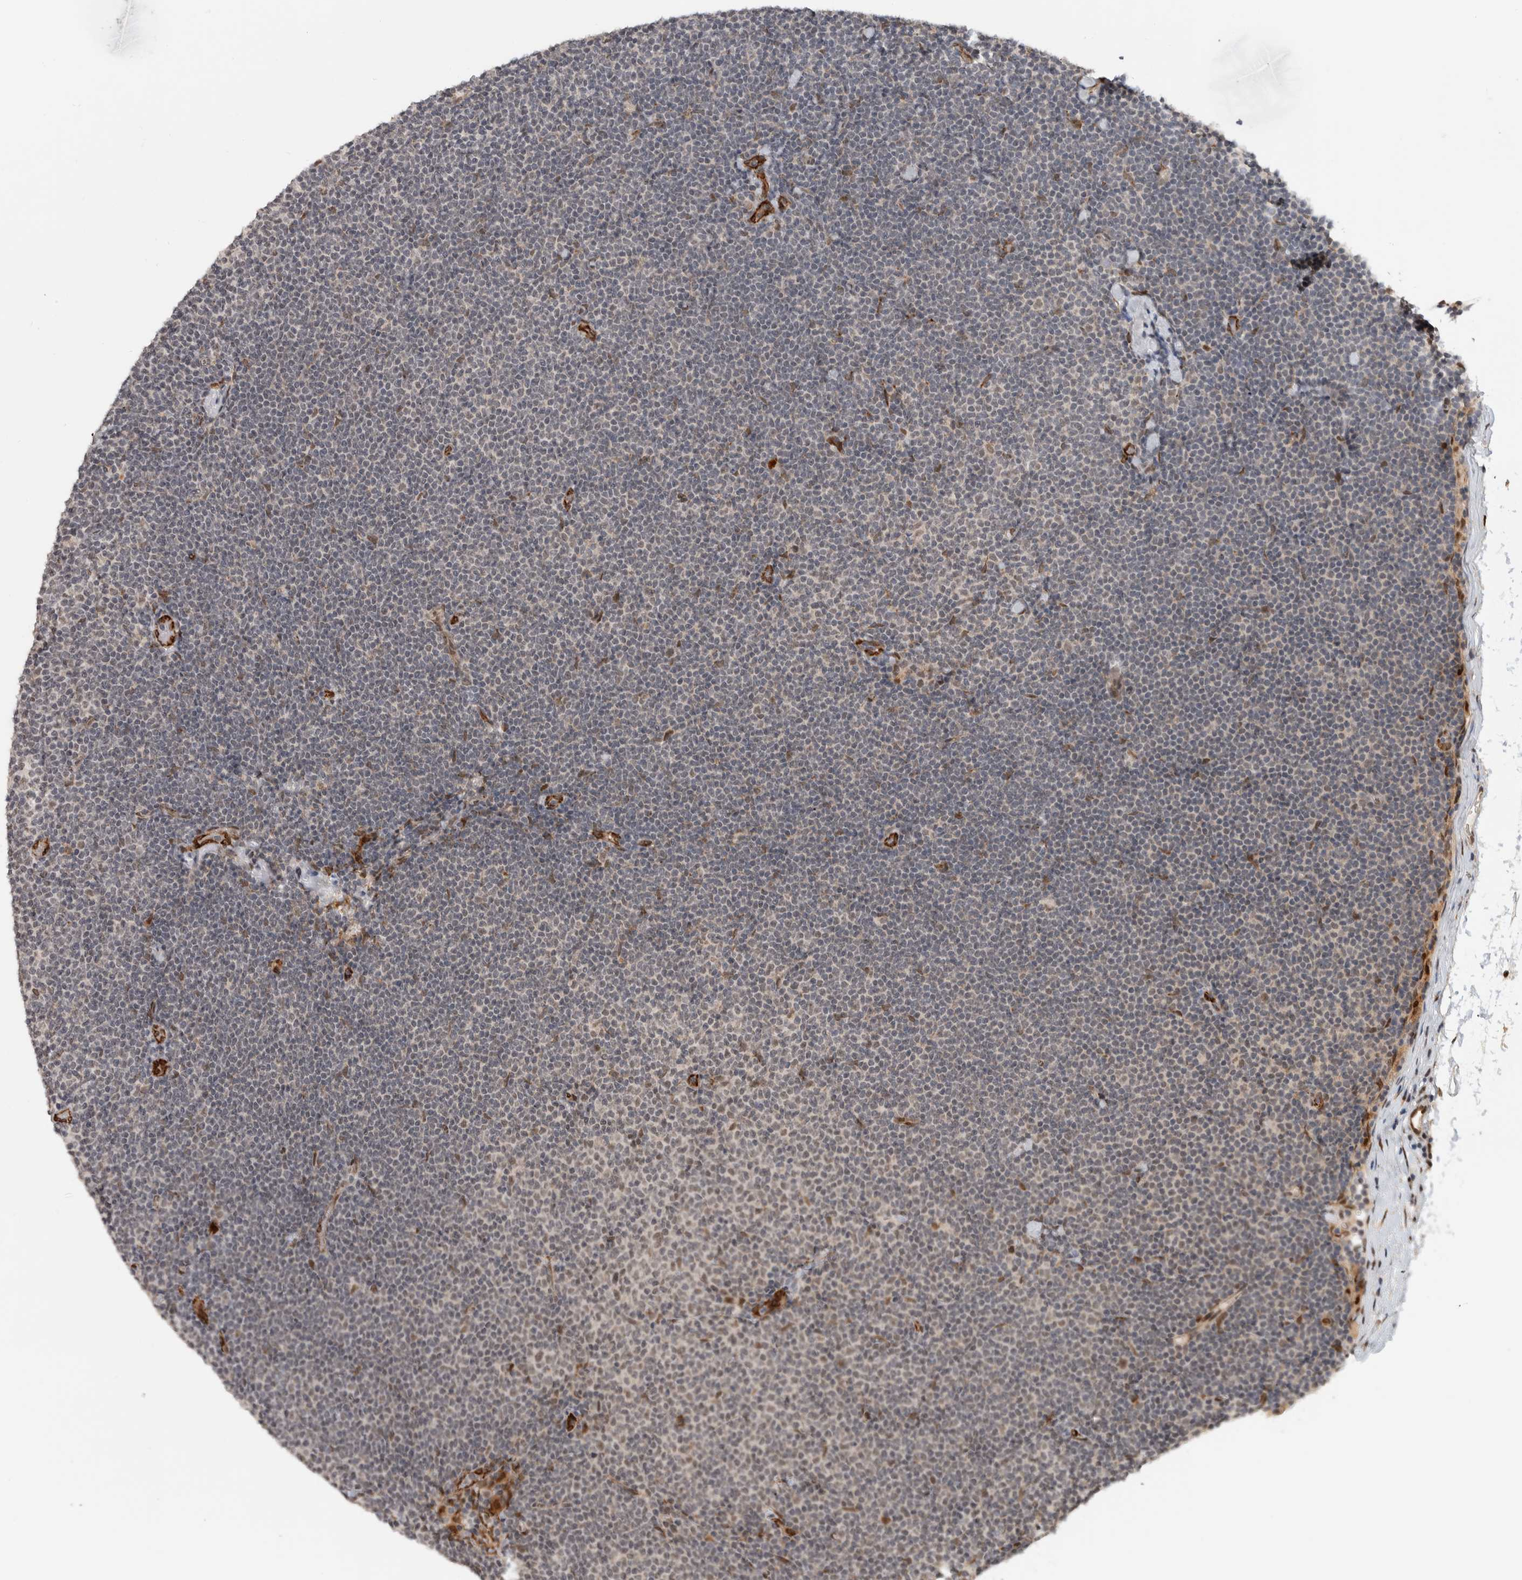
{"staining": {"intensity": "weak", "quantity": "<25%", "location": "nuclear"}, "tissue": "lymphoma", "cell_type": "Tumor cells", "image_type": "cancer", "snomed": [{"axis": "morphology", "description": "Malignant lymphoma, non-Hodgkin's type, Low grade"}, {"axis": "topography", "description": "Lymph node"}], "caption": "Lymphoma was stained to show a protein in brown. There is no significant expression in tumor cells.", "gene": "TNRC18", "patient": {"sex": "female", "age": 53}}